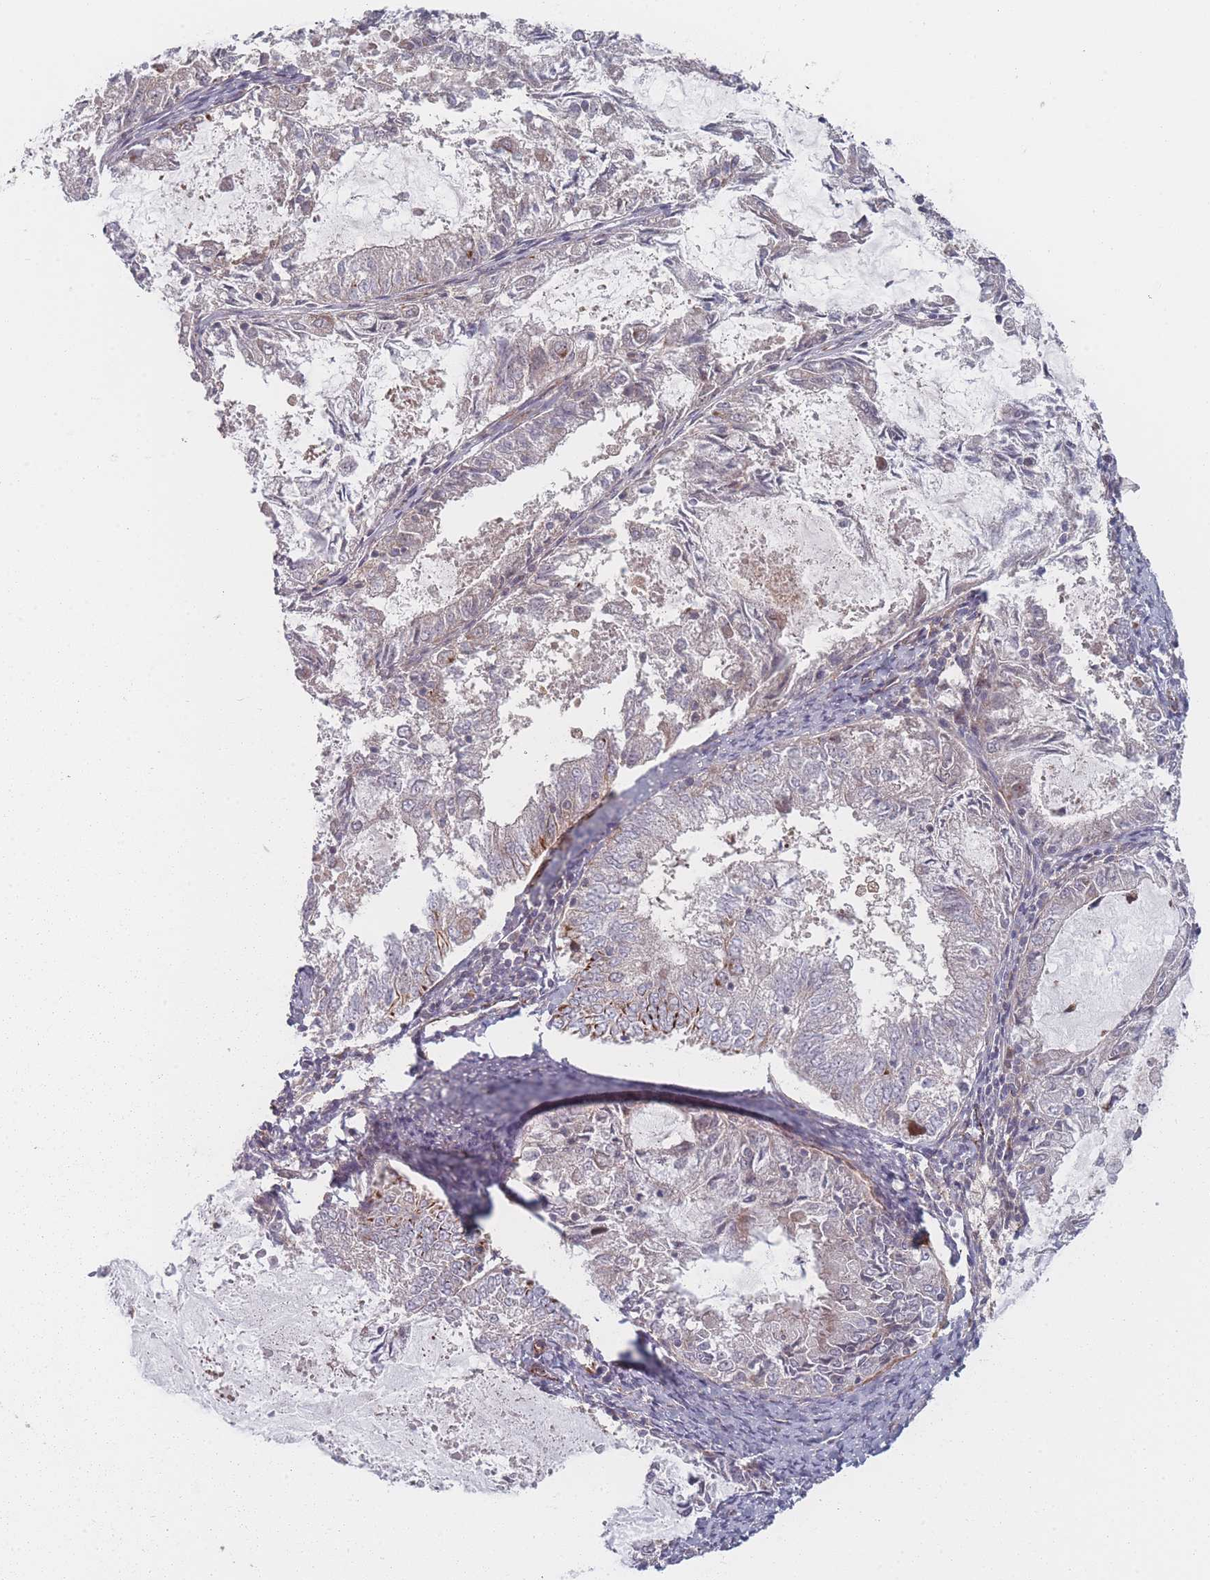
{"staining": {"intensity": "strong", "quantity": "<25%", "location": "cytoplasmic/membranous"}, "tissue": "endometrial cancer", "cell_type": "Tumor cells", "image_type": "cancer", "snomed": [{"axis": "morphology", "description": "Adenocarcinoma, NOS"}, {"axis": "topography", "description": "Endometrium"}], "caption": "Adenocarcinoma (endometrial) stained with a protein marker exhibits strong staining in tumor cells.", "gene": "EEF1AKMT2", "patient": {"sex": "female", "age": 57}}